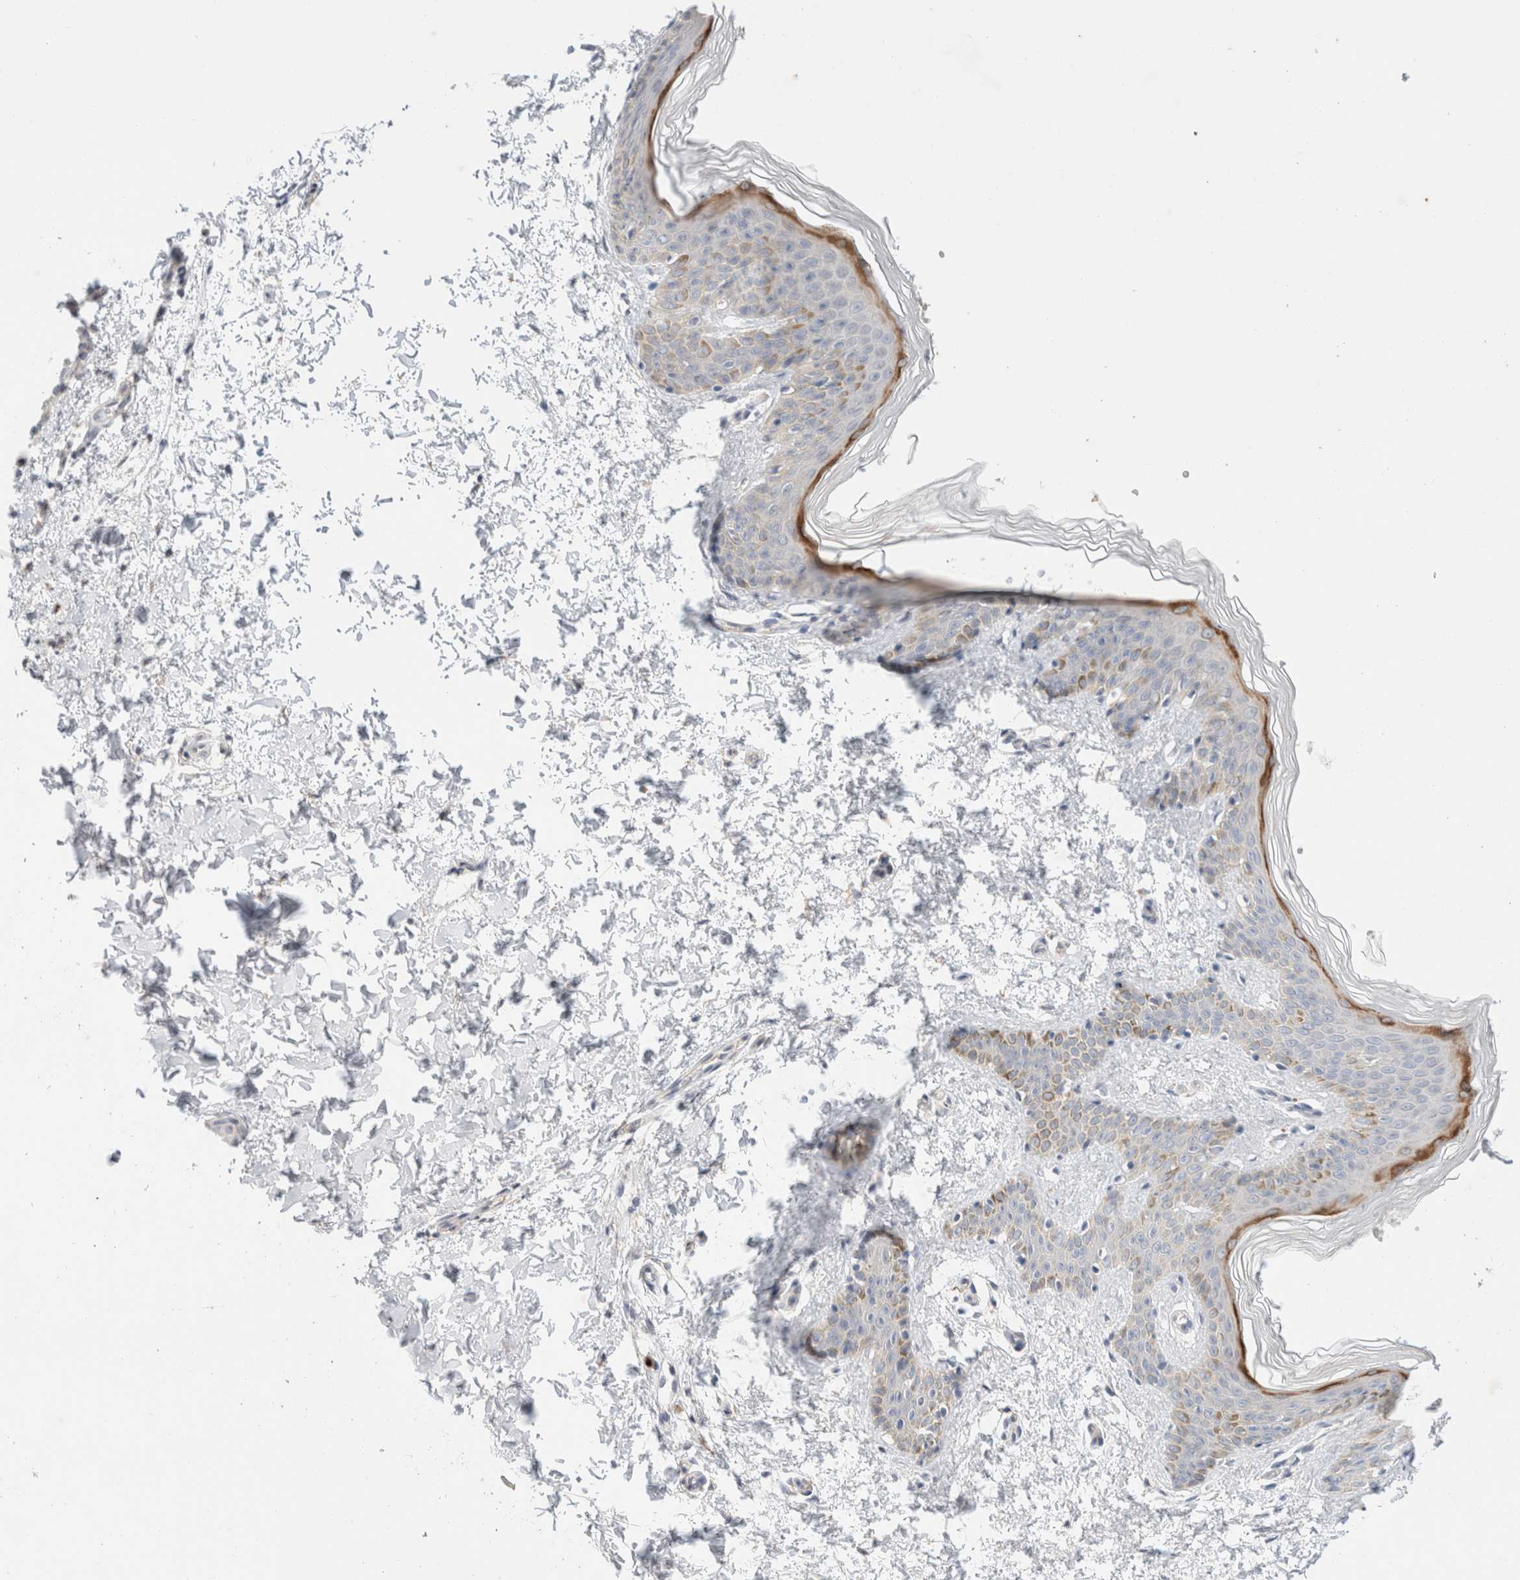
{"staining": {"intensity": "negative", "quantity": "none", "location": "none"}, "tissue": "skin", "cell_type": "Fibroblasts", "image_type": "normal", "snomed": [{"axis": "morphology", "description": "Normal tissue, NOS"}, {"axis": "morphology", "description": "Neoplasm, benign, NOS"}, {"axis": "topography", "description": "Skin"}, {"axis": "topography", "description": "Soft tissue"}], "caption": "Immunohistochemical staining of unremarkable human skin displays no significant staining in fibroblasts.", "gene": "SPRTN", "patient": {"sex": "male", "age": 26}}